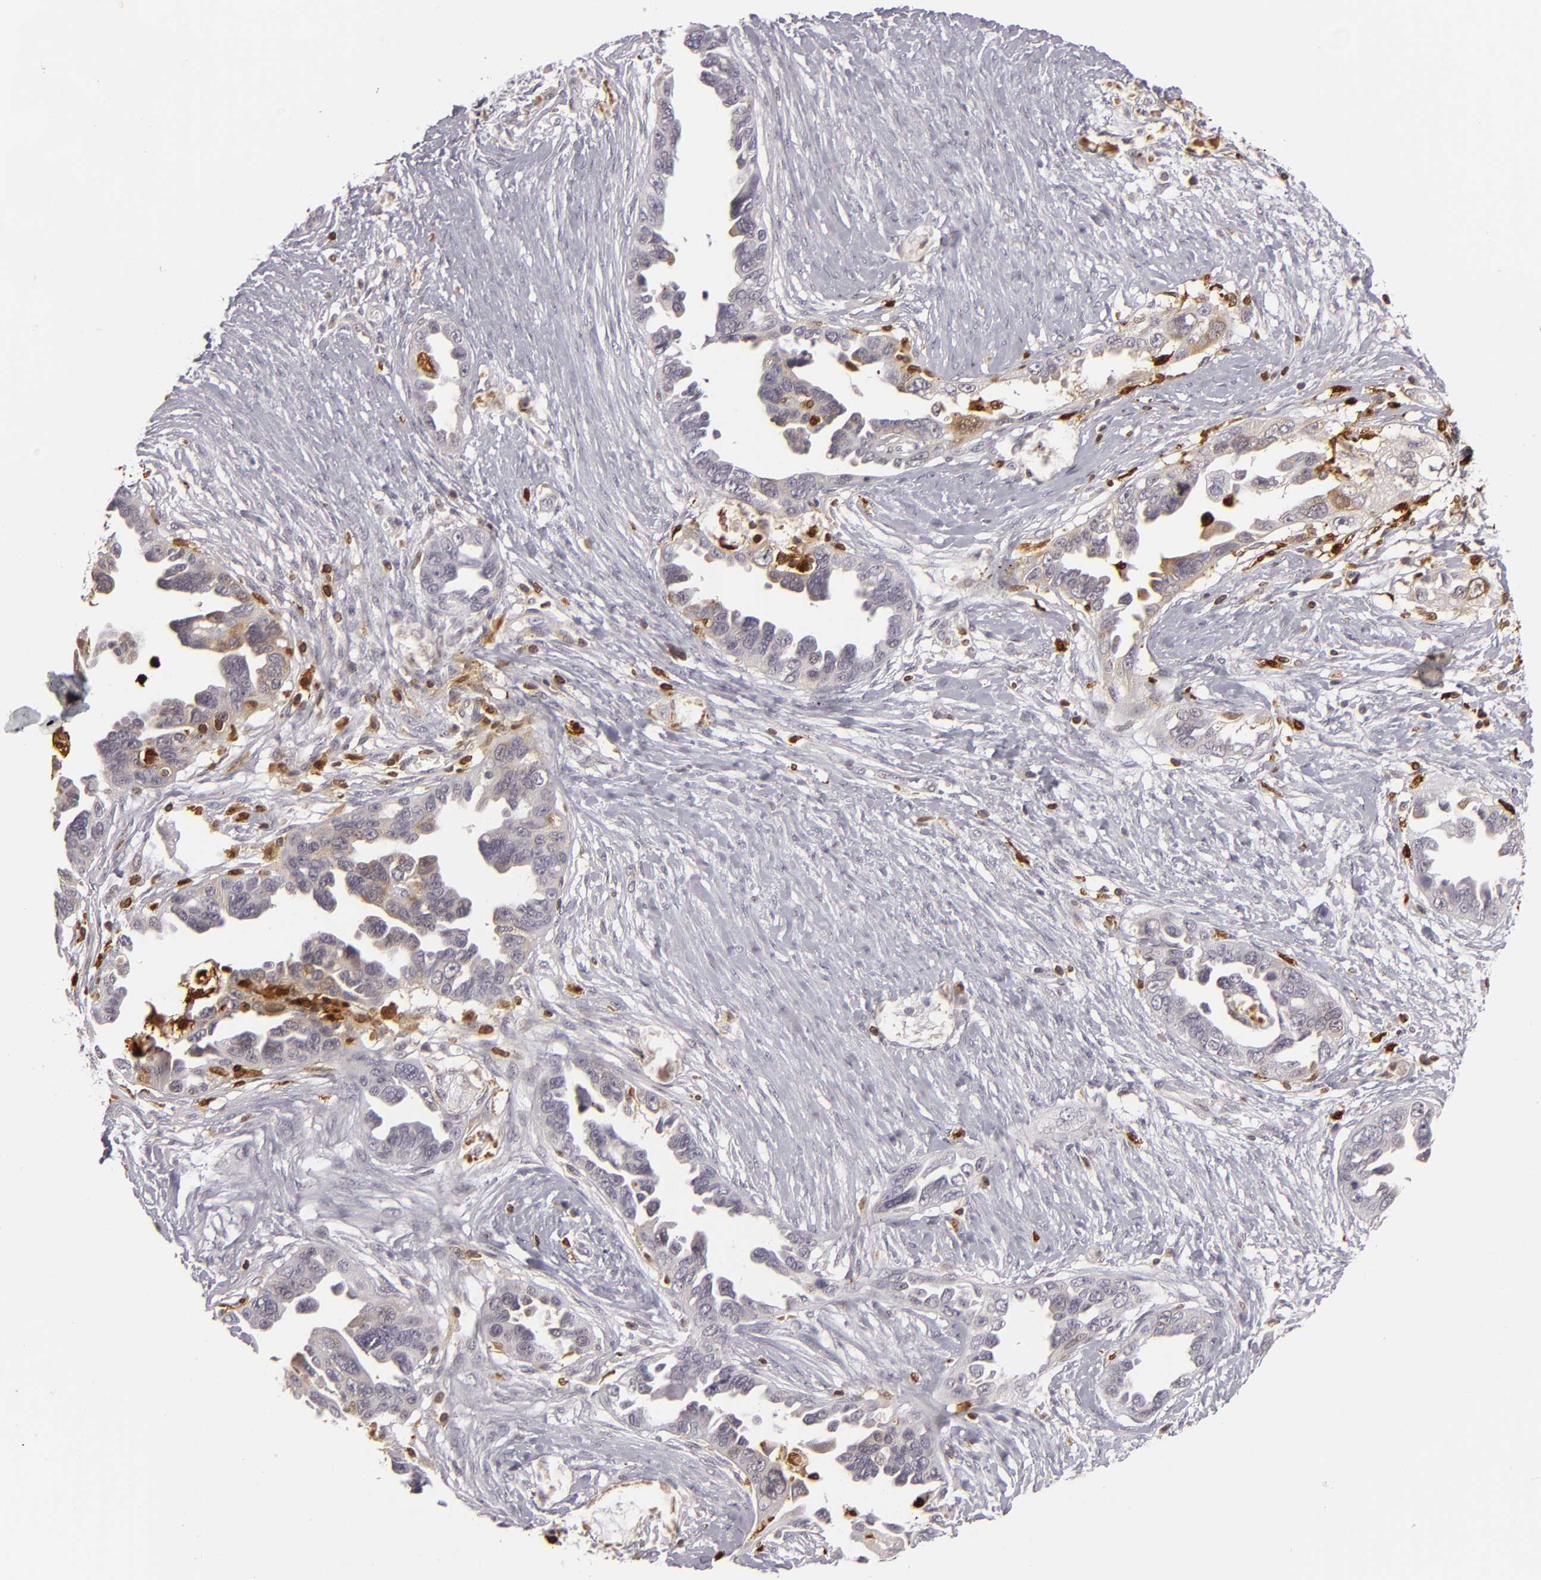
{"staining": {"intensity": "weak", "quantity": "<25%", "location": "cytoplasmic/membranous"}, "tissue": "ovarian cancer", "cell_type": "Tumor cells", "image_type": "cancer", "snomed": [{"axis": "morphology", "description": "Cystadenocarcinoma, serous, NOS"}, {"axis": "topography", "description": "Ovary"}], "caption": "Ovarian cancer was stained to show a protein in brown. There is no significant expression in tumor cells. The staining was performed using DAB (3,3'-diaminobenzidine) to visualize the protein expression in brown, while the nuclei were stained in blue with hematoxylin (Magnification: 20x).", "gene": "APOBEC3G", "patient": {"sex": "female", "age": 63}}